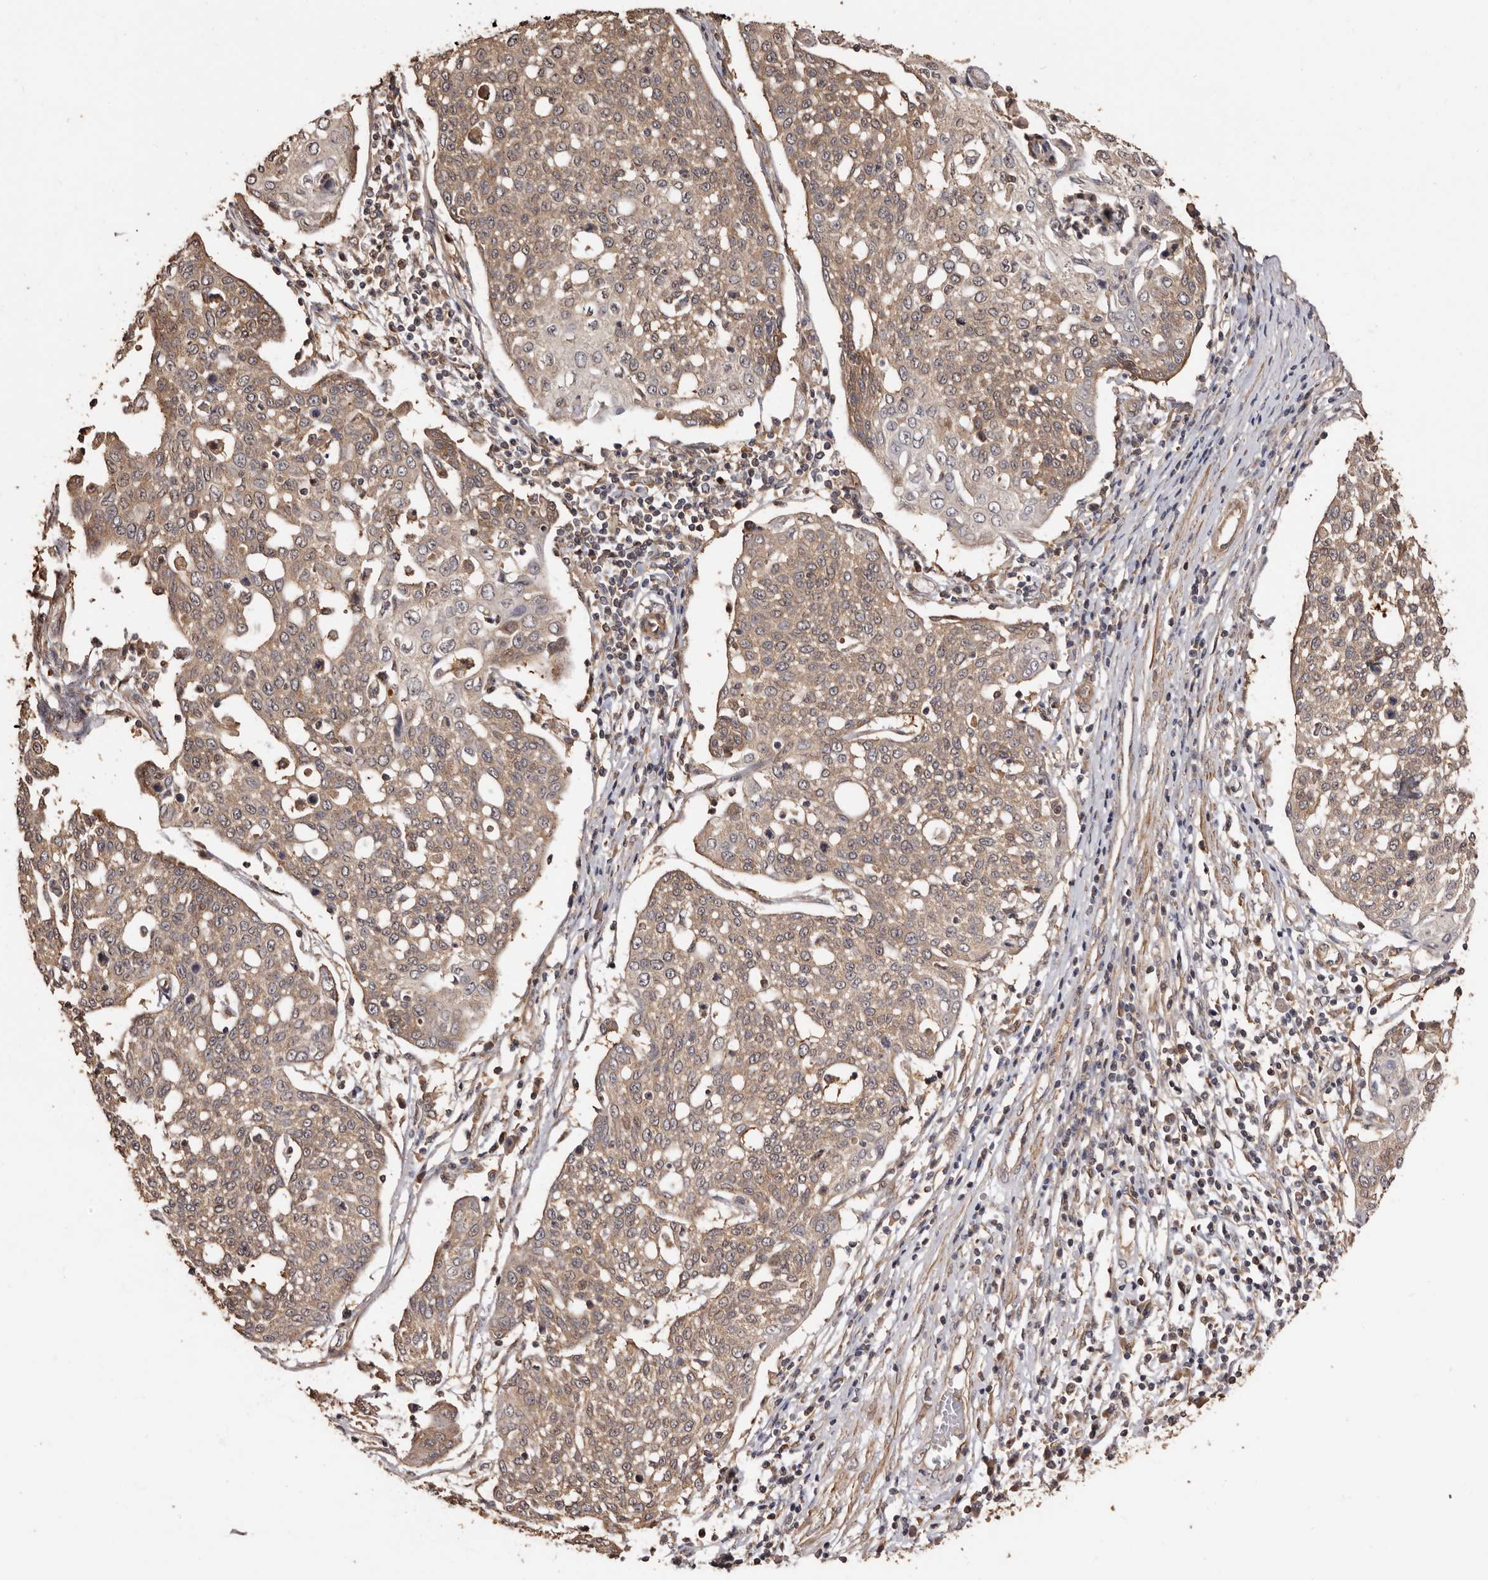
{"staining": {"intensity": "moderate", "quantity": ">75%", "location": "cytoplasmic/membranous"}, "tissue": "cervical cancer", "cell_type": "Tumor cells", "image_type": "cancer", "snomed": [{"axis": "morphology", "description": "Squamous cell carcinoma, NOS"}, {"axis": "topography", "description": "Cervix"}], "caption": "Tumor cells exhibit moderate cytoplasmic/membranous positivity in about >75% of cells in cervical cancer (squamous cell carcinoma).", "gene": "COQ8B", "patient": {"sex": "female", "age": 34}}